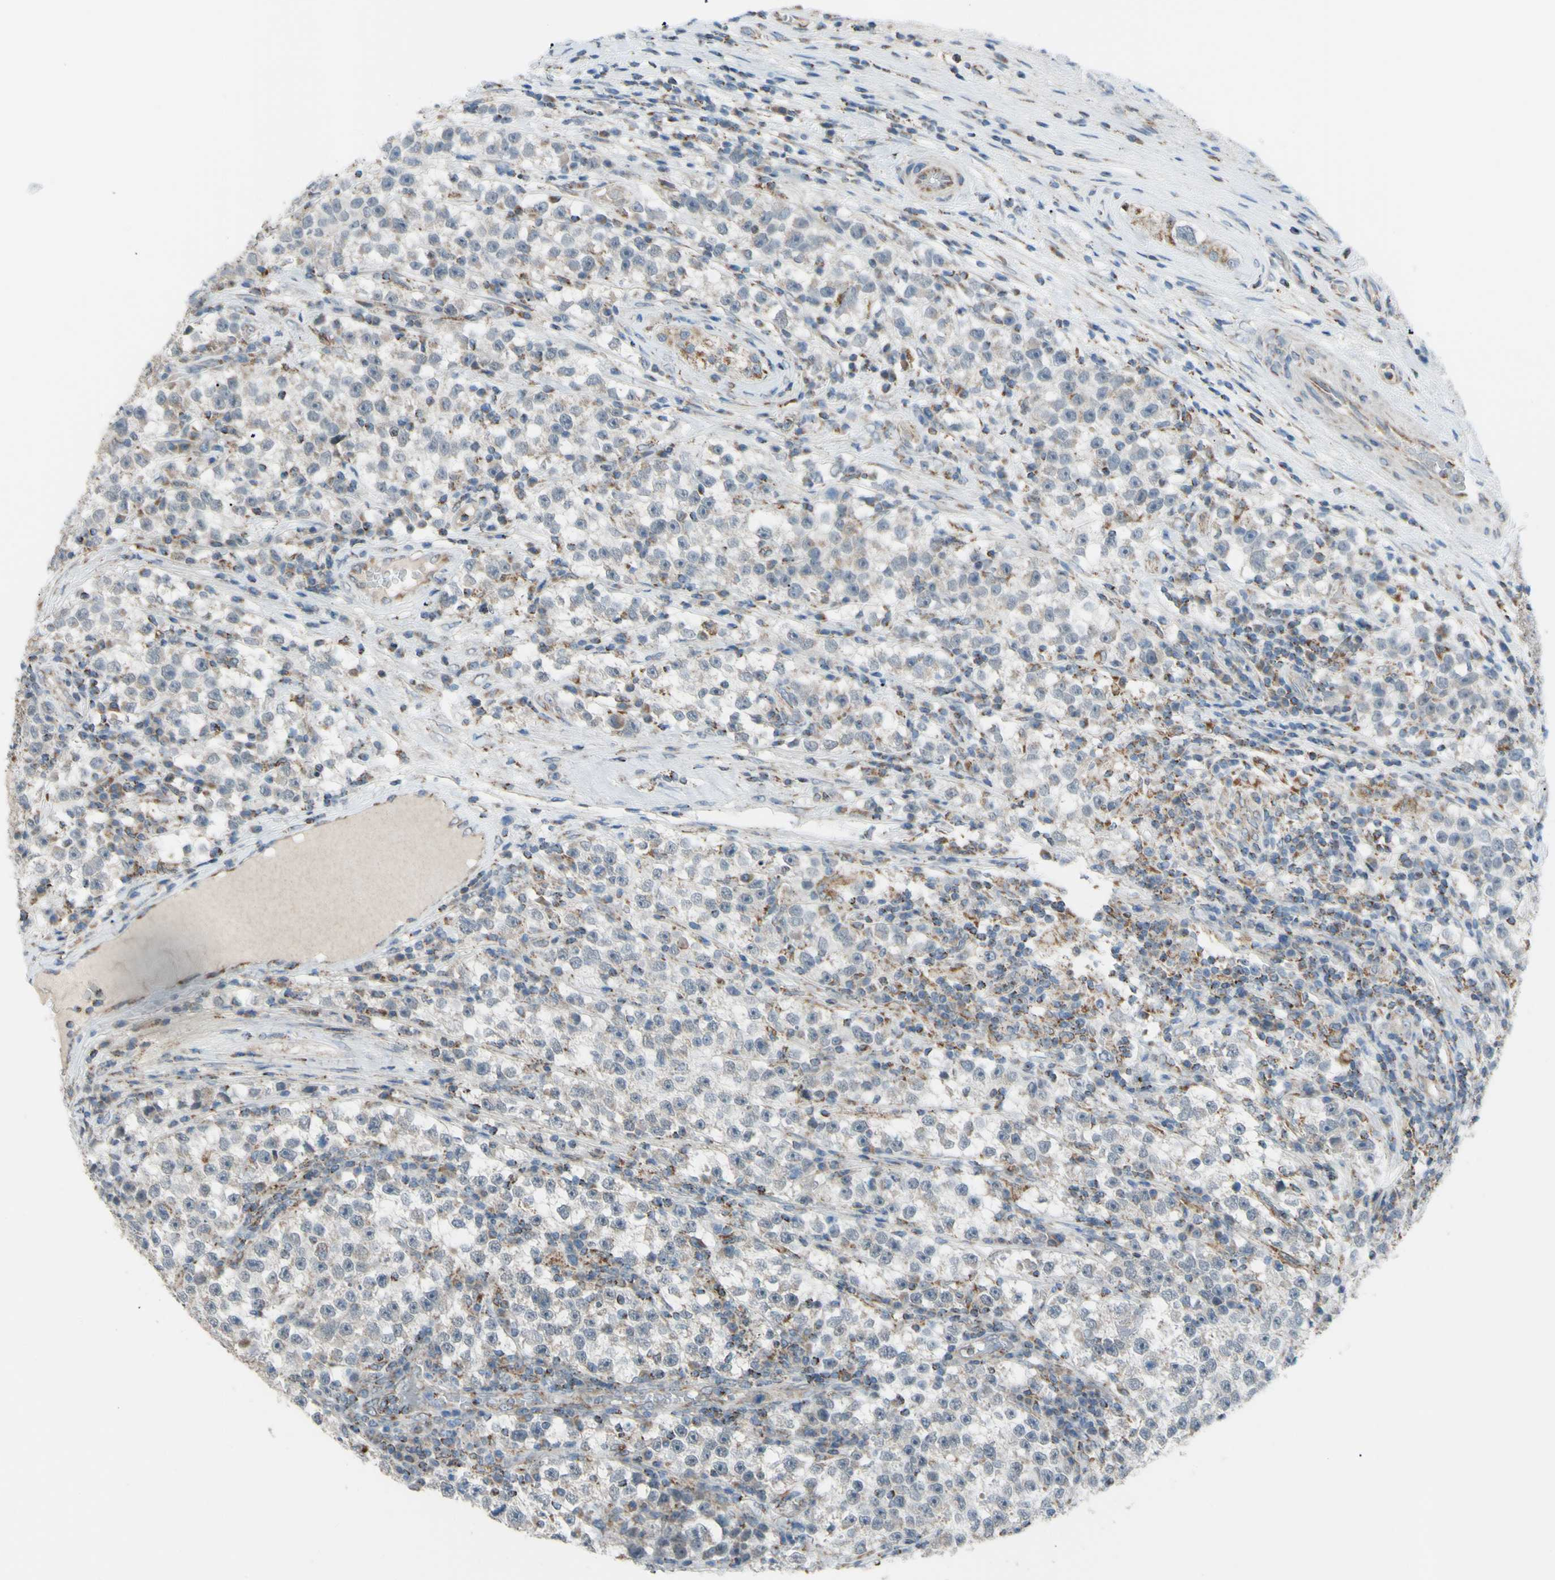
{"staining": {"intensity": "weak", "quantity": "<25%", "location": "cytoplasmic/membranous"}, "tissue": "testis cancer", "cell_type": "Tumor cells", "image_type": "cancer", "snomed": [{"axis": "morphology", "description": "Seminoma, NOS"}, {"axis": "topography", "description": "Testis"}], "caption": "Immunohistochemistry (IHC) photomicrograph of neoplastic tissue: human seminoma (testis) stained with DAB shows no significant protein expression in tumor cells.", "gene": "GLT8D1", "patient": {"sex": "male", "age": 22}}